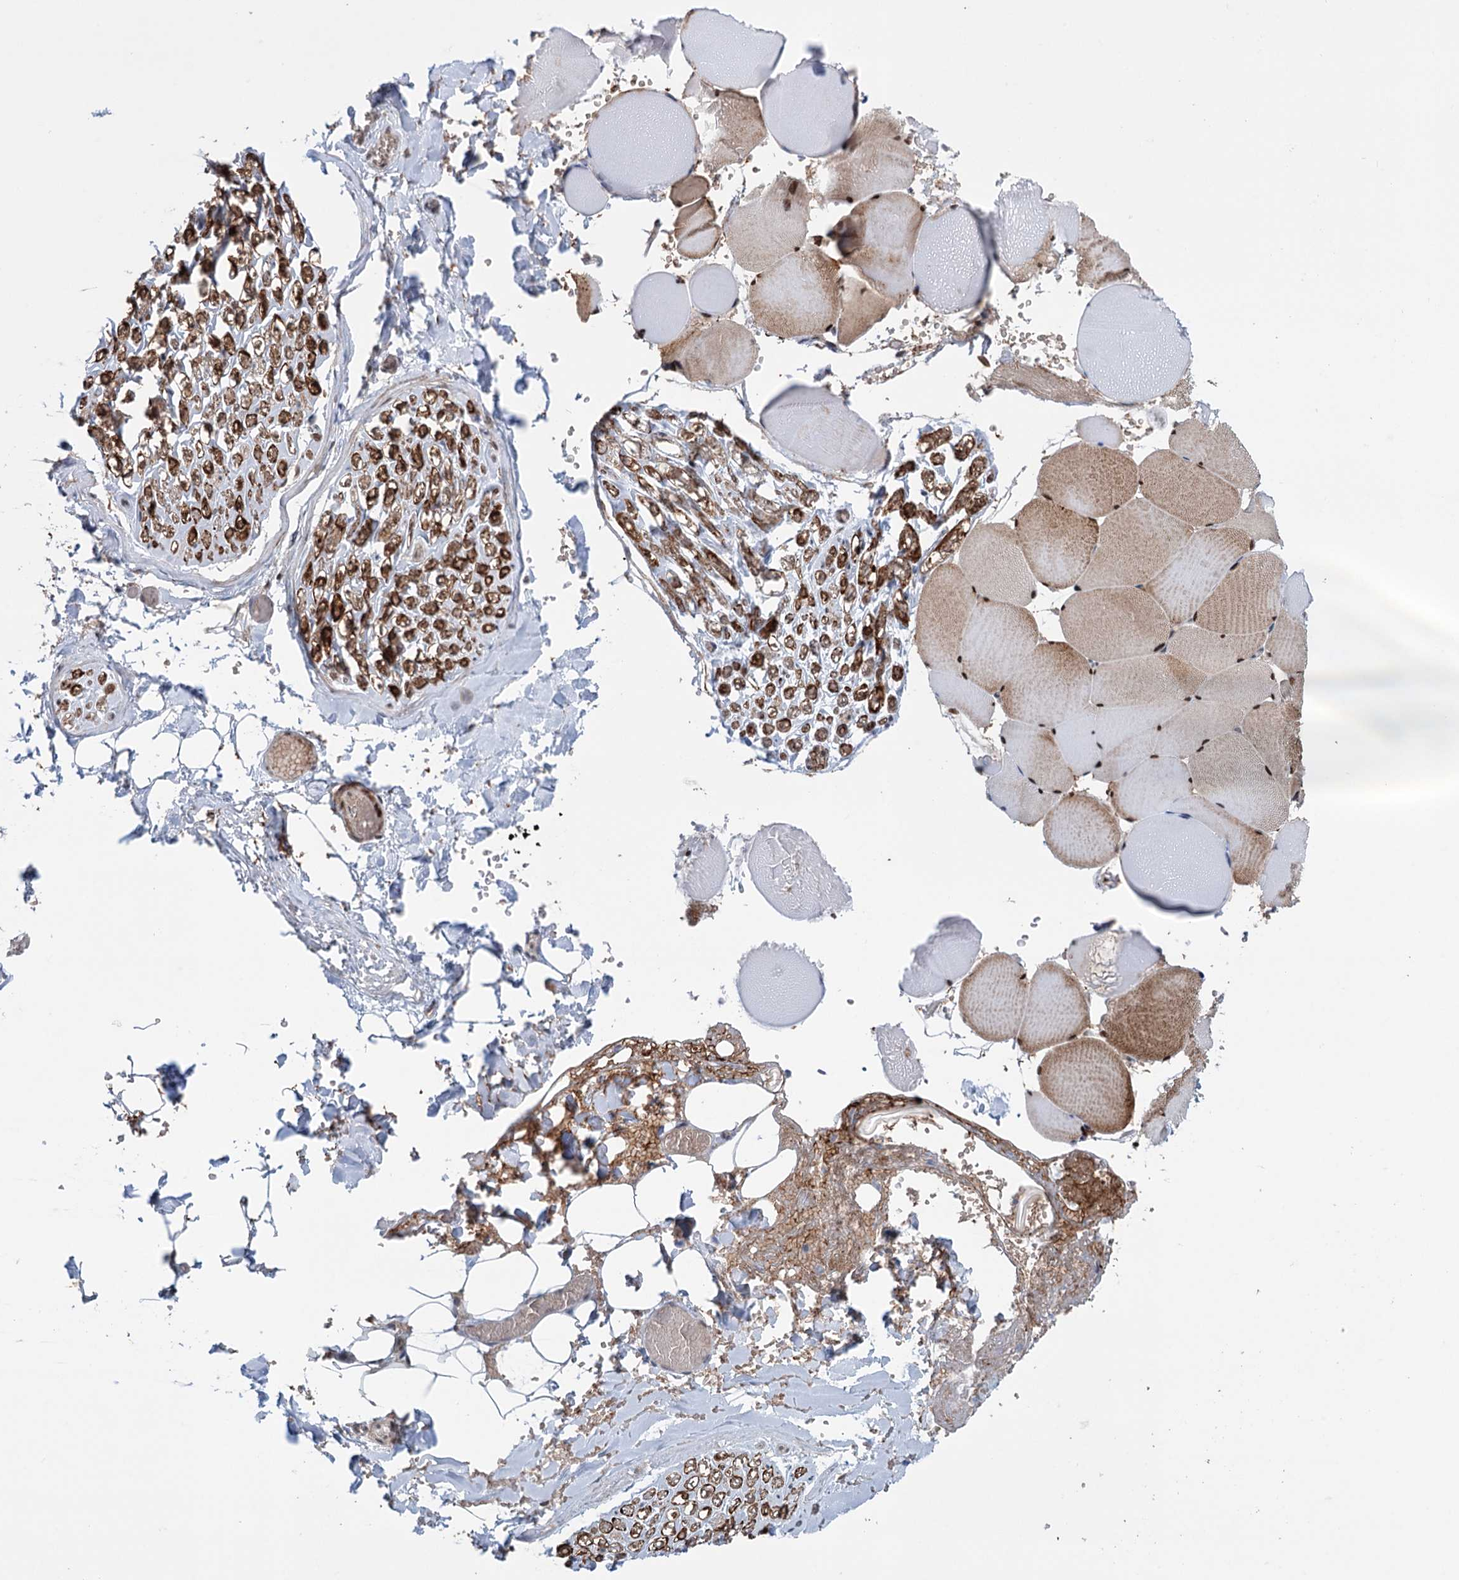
{"staining": {"intensity": "weak", "quantity": "25%-75%", "location": "nuclear"}, "tissue": "adipose tissue", "cell_type": "Adipocytes", "image_type": "normal", "snomed": [{"axis": "morphology", "description": "Normal tissue, NOS"}, {"axis": "topography", "description": "Skeletal muscle"}, {"axis": "topography", "description": "Peripheral nerve tissue"}], "caption": "Immunohistochemical staining of normal adipose tissue reveals 25%-75% levels of weak nuclear protein positivity in approximately 25%-75% of adipocytes. The staining was performed using DAB, with brown indicating positive protein expression. Nuclei are stained blue with hematoxylin.", "gene": "FAM53A", "patient": {"sex": "female", "age": 55}}